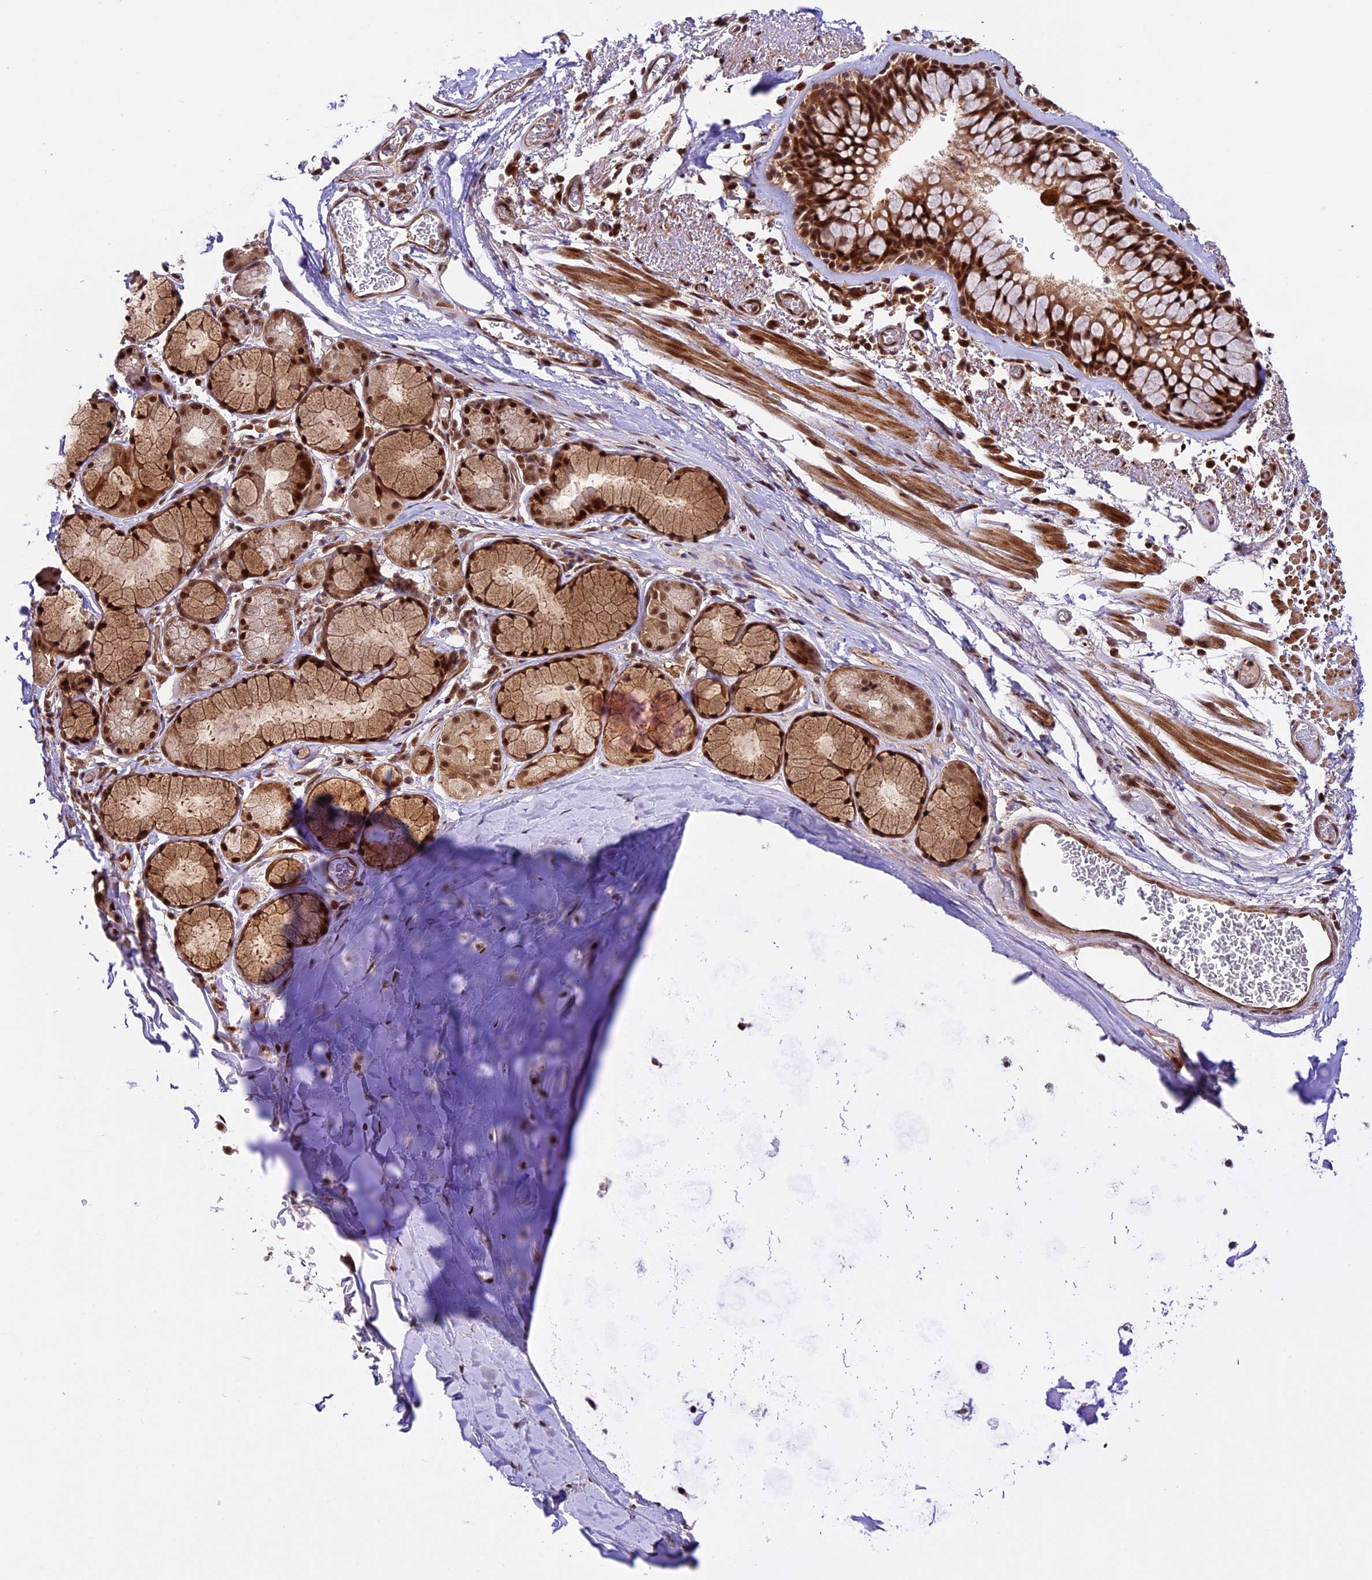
{"staining": {"intensity": "moderate", "quantity": ">75%", "location": "cytoplasmic/membranous,nuclear"}, "tissue": "bronchus", "cell_type": "Respiratory epithelial cells", "image_type": "normal", "snomed": [{"axis": "morphology", "description": "Normal tissue, NOS"}, {"axis": "topography", "description": "Bronchus"}], "caption": "Benign bronchus shows moderate cytoplasmic/membranous,nuclear positivity in approximately >75% of respiratory epithelial cells, visualized by immunohistochemistry. (Stains: DAB (3,3'-diaminobenzidine) in brown, nuclei in blue, Microscopy: brightfield microscopy at high magnification).", "gene": "DHX38", "patient": {"sex": "male", "age": 65}}